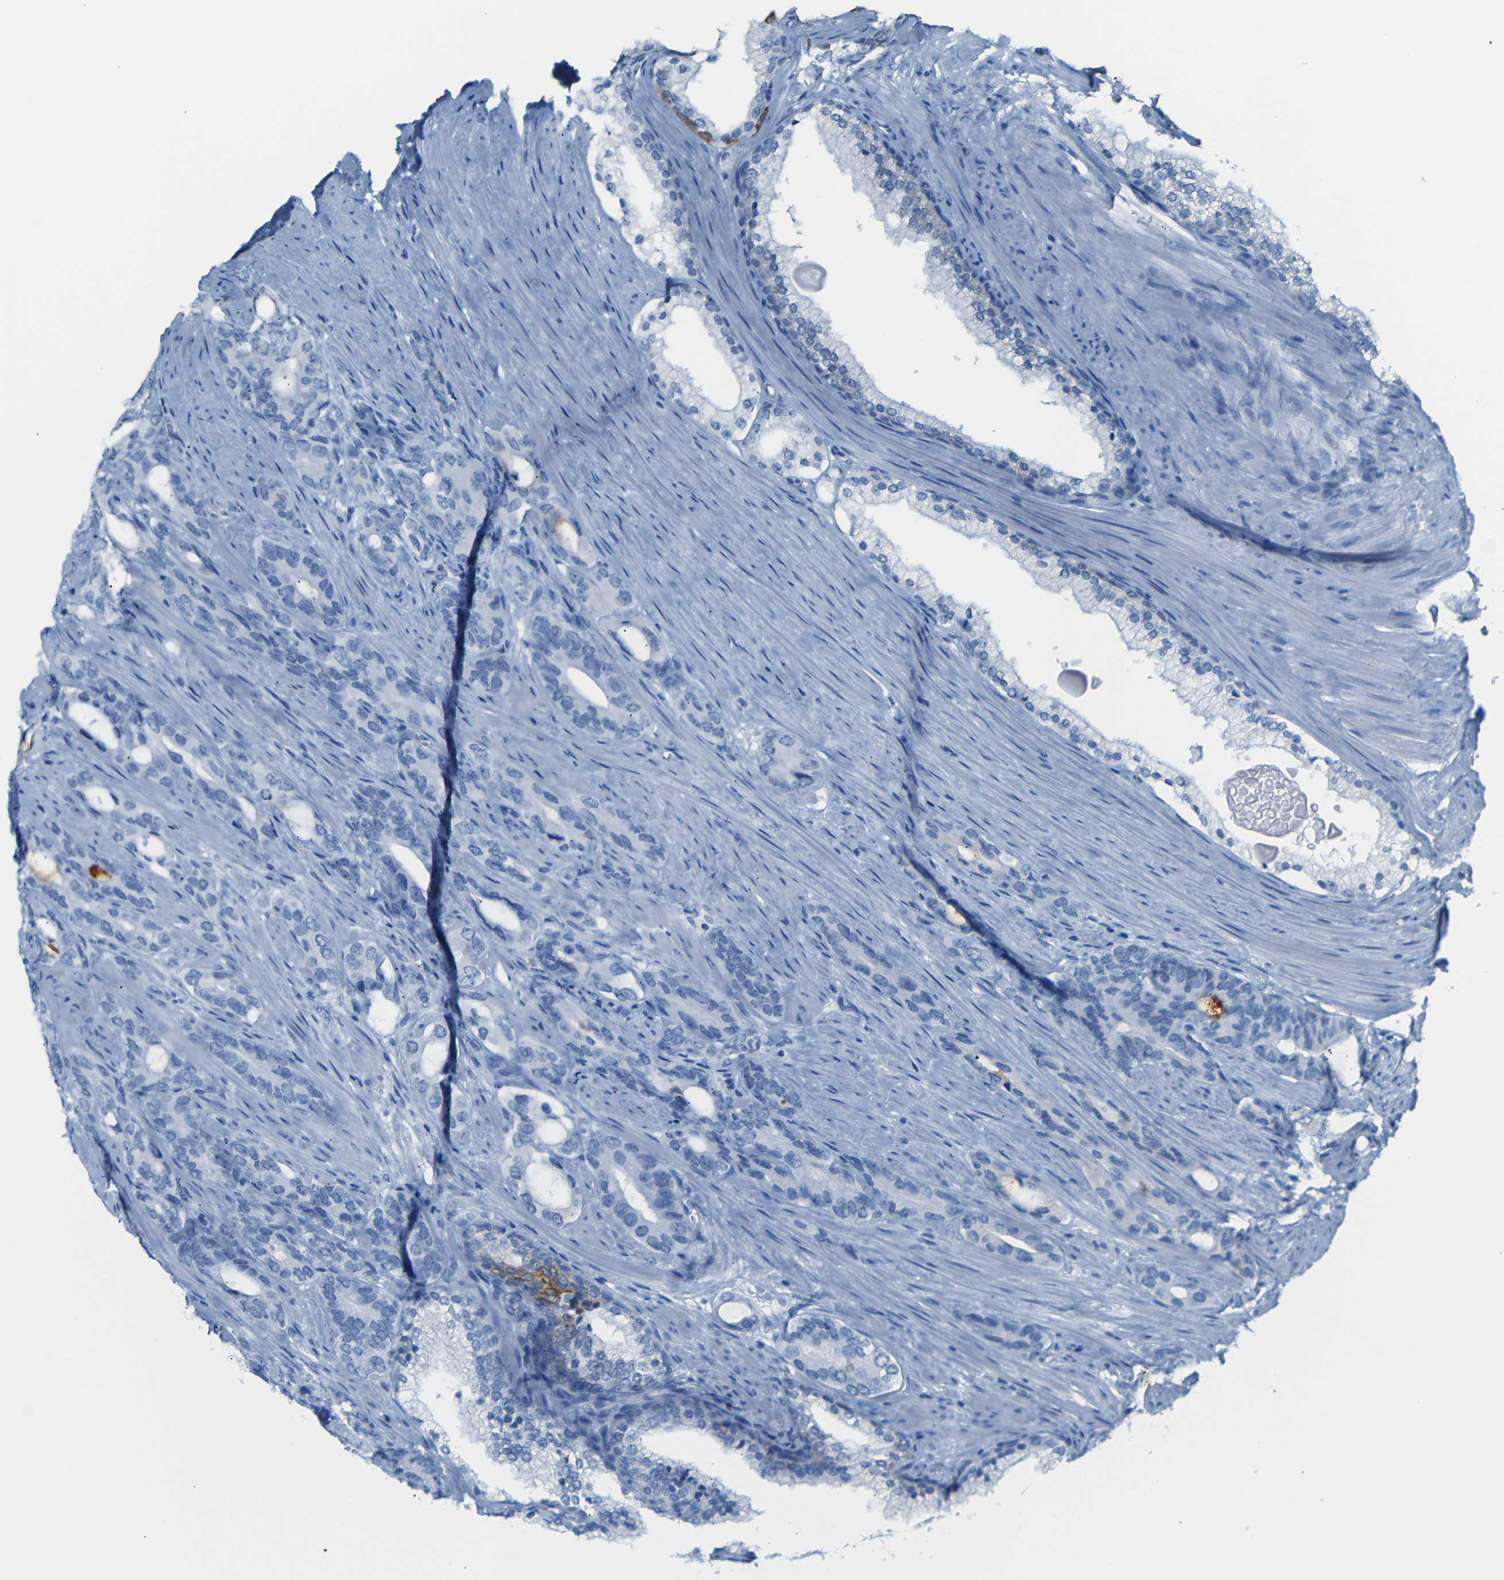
{"staining": {"intensity": "moderate", "quantity": "<25%", "location": "cytoplasmic/membranous"}, "tissue": "prostate cancer", "cell_type": "Tumor cells", "image_type": "cancer", "snomed": [{"axis": "morphology", "description": "Adenocarcinoma, Low grade"}, {"axis": "topography", "description": "Prostate"}], "caption": "Immunohistochemical staining of prostate low-grade adenocarcinoma displays low levels of moderate cytoplasmic/membranous expression in approximately <25% of tumor cells.", "gene": "DYNAP", "patient": {"sex": "male", "age": 63}}